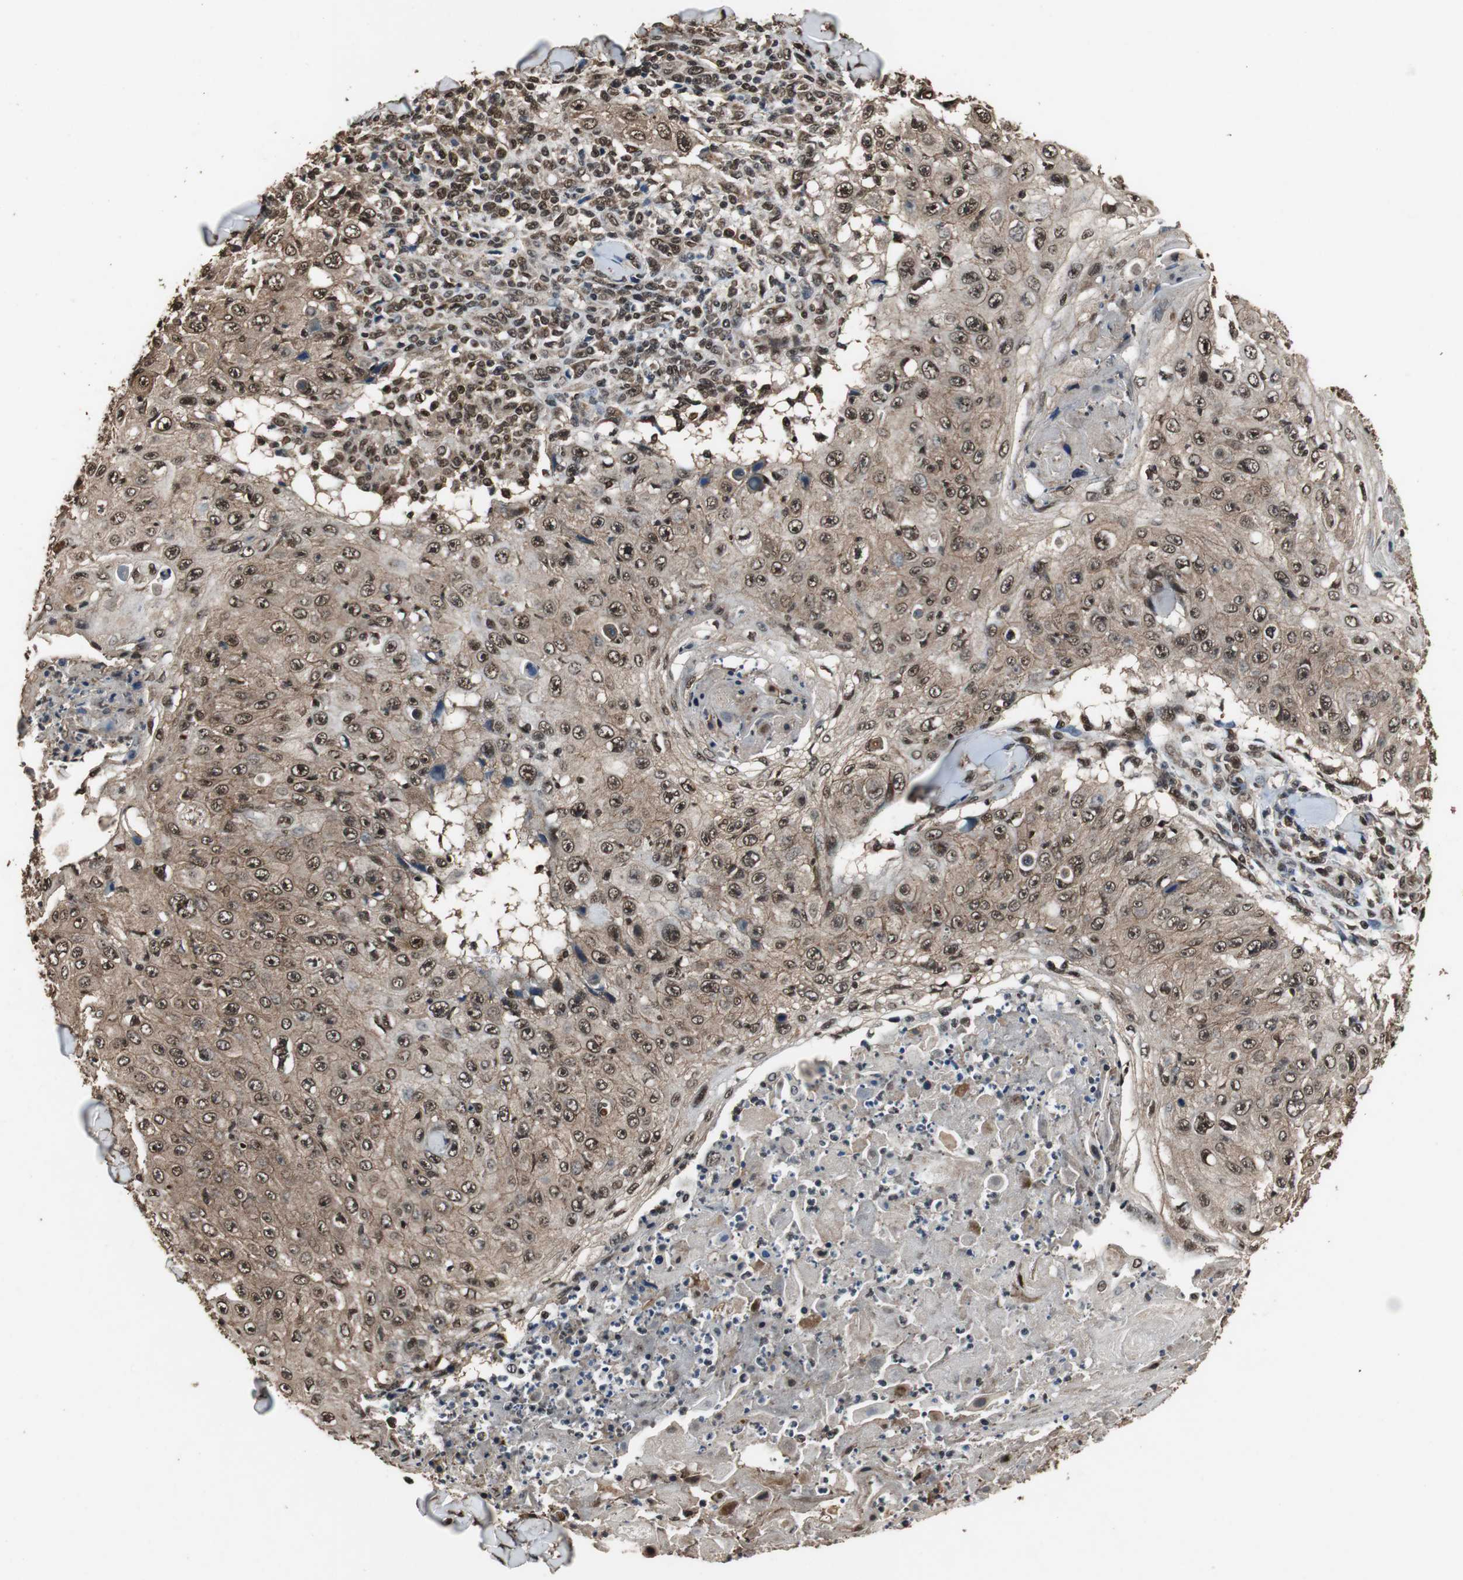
{"staining": {"intensity": "strong", "quantity": ">75%", "location": "cytoplasmic/membranous,nuclear"}, "tissue": "skin cancer", "cell_type": "Tumor cells", "image_type": "cancer", "snomed": [{"axis": "morphology", "description": "Squamous cell carcinoma, NOS"}, {"axis": "topography", "description": "Skin"}], "caption": "Immunohistochemistry photomicrograph of neoplastic tissue: human skin cancer stained using immunohistochemistry (IHC) shows high levels of strong protein expression localized specifically in the cytoplasmic/membranous and nuclear of tumor cells, appearing as a cytoplasmic/membranous and nuclear brown color.", "gene": "ZNF18", "patient": {"sex": "male", "age": 86}}